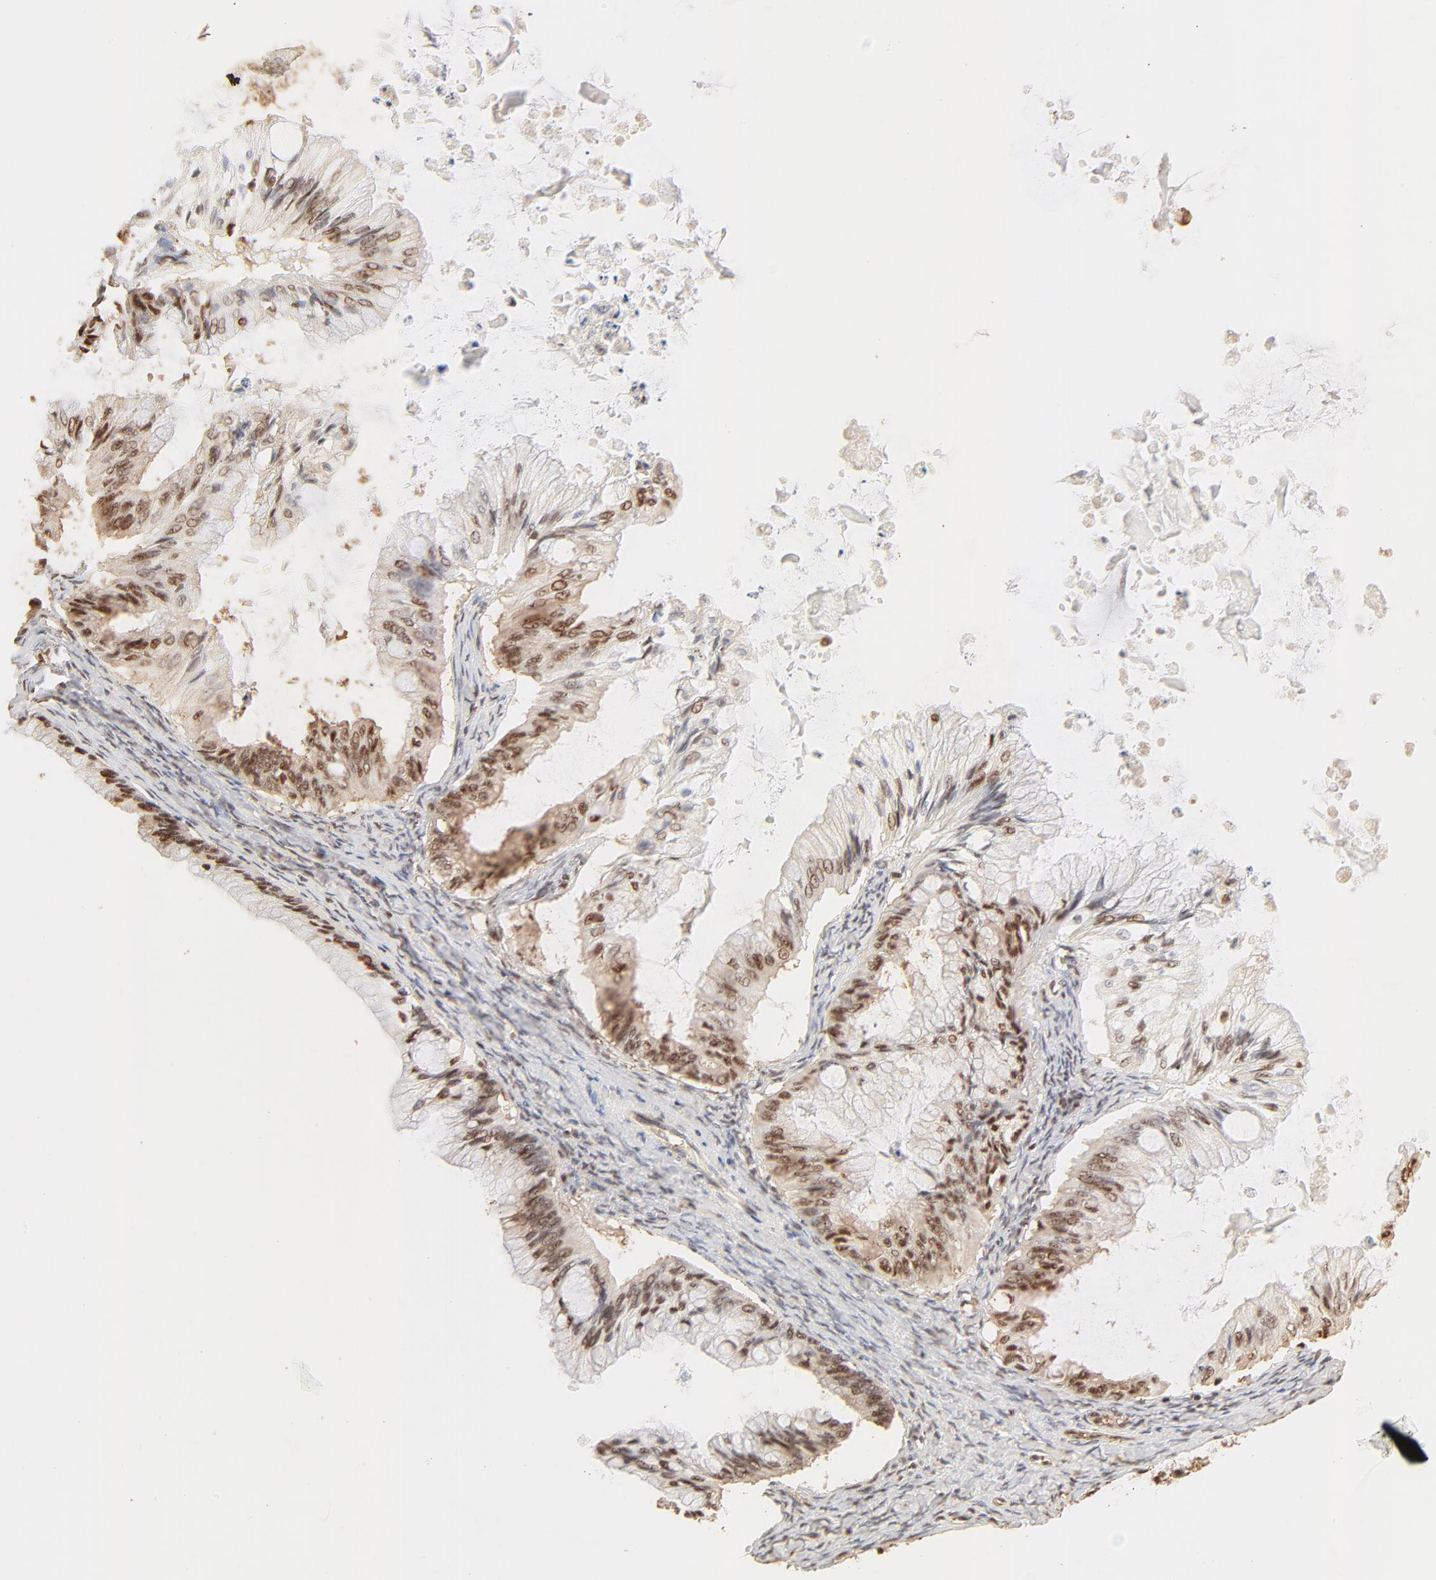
{"staining": {"intensity": "moderate", "quantity": "25%-75%", "location": "cytoplasmic/membranous,nuclear"}, "tissue": "ovarian cancer", "cell_type": "Tumor cells", "image_type": "cancer", "snomed": [{"axis": "morphology", "description": "Cystadenocarcinoma, mucinous, NOS"}, {"axis": "topography", "description": "Ovary"}], "caption": "Protein analysis of ovarian mucinous cystadenocarcinoma tissue displays moderate cytoplasmic/membranous and nuclear expression in about 25%-75% of tumor cells.", "gene": "FAM50A", "patient": {"sex": "female", "age": 57}}